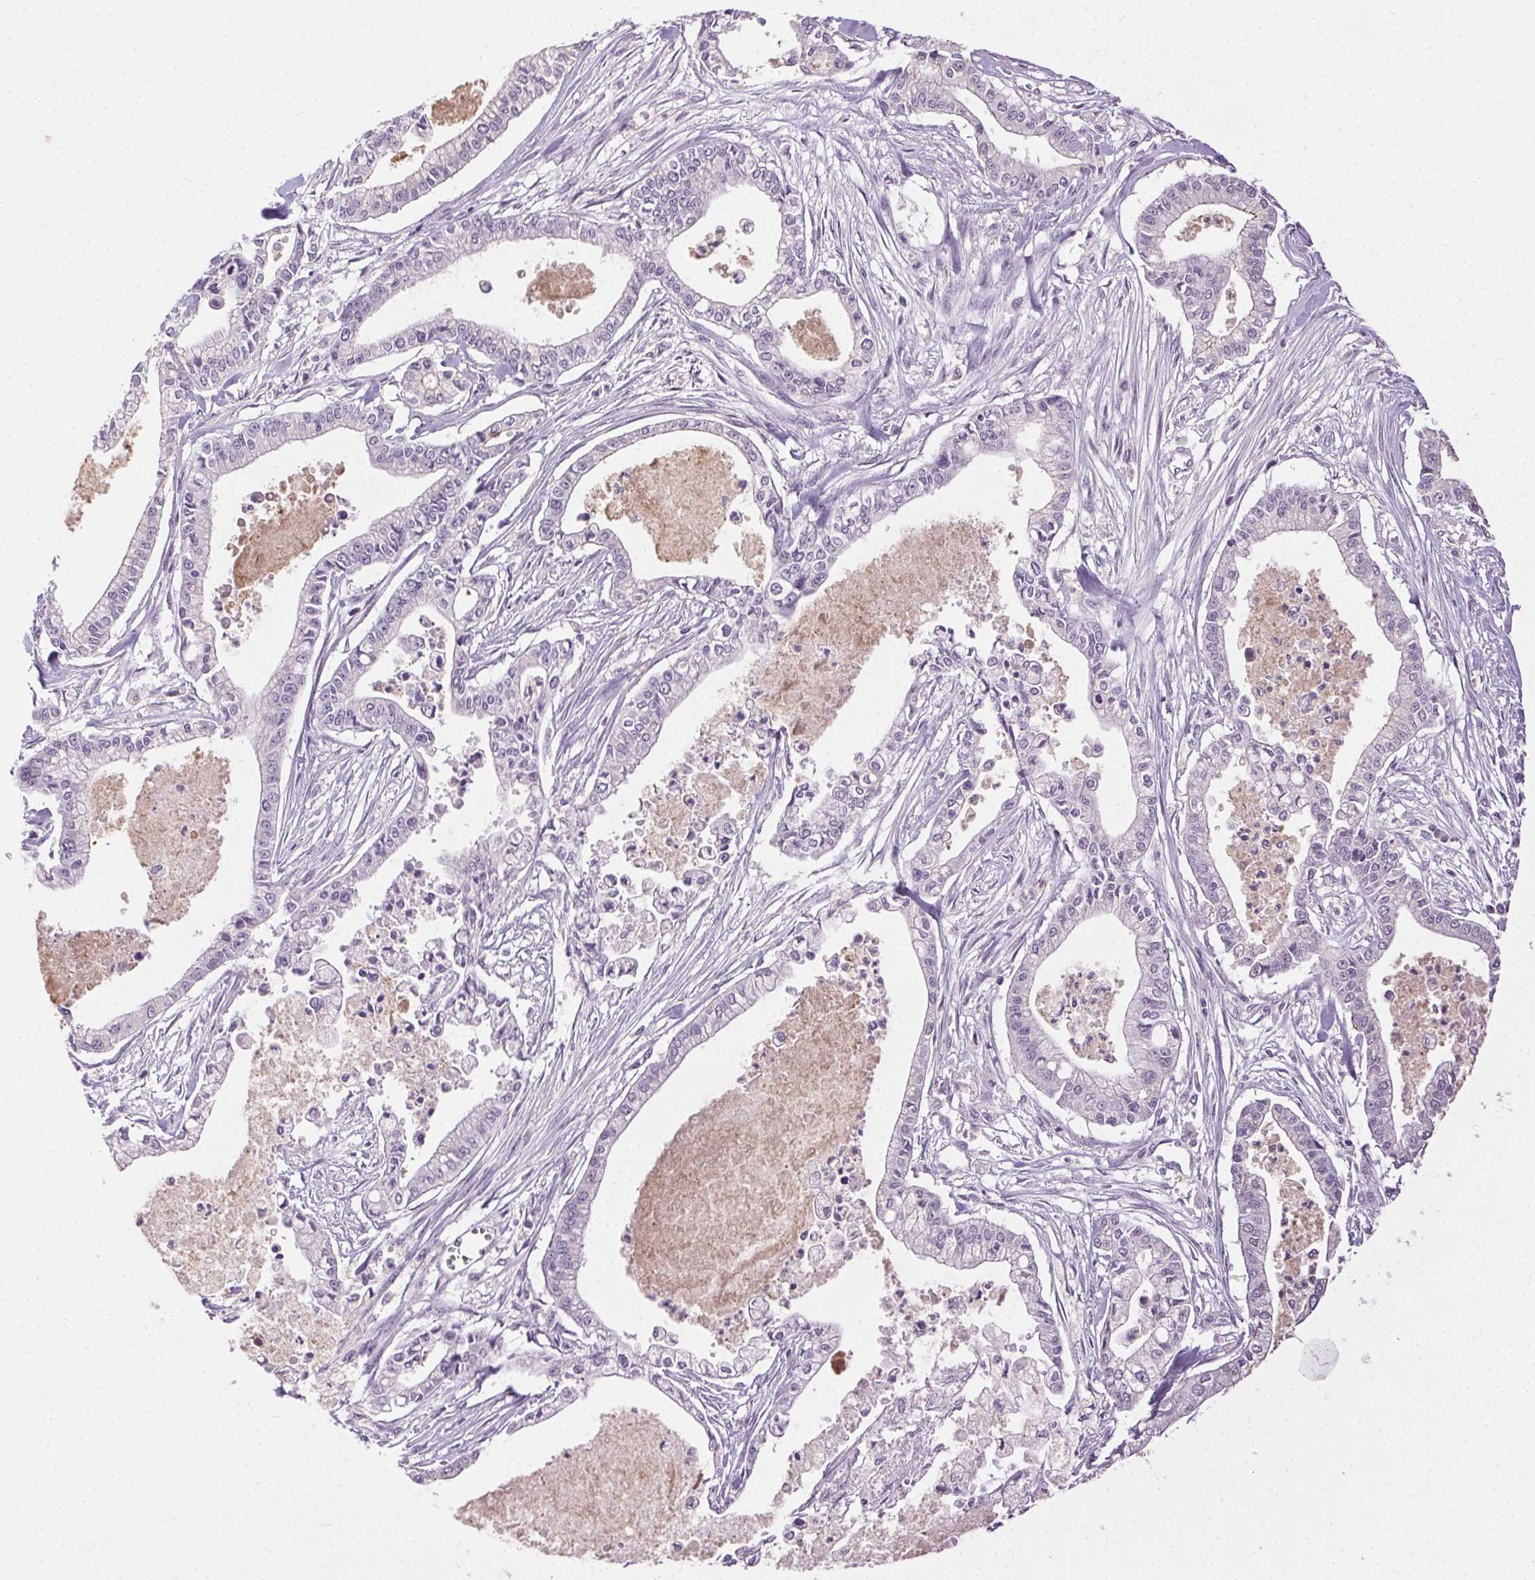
{"staining": {"intensity": "negative", "quantity": "none", "location": "none"}, "tissue": "pancreatic cancer", "cell_type": "Tumor cells", "image_type": "cancer", "snomed": [{"axis": "morphology", "description": "Adenocarcinoma, NOS"}, {"axis": "topography", "description": "Pancreas"}], "caption": "An immunohistochemistry image of pancreatic adenocarcinoma is shown. There is no staining in tumor cells of pancreatic adenocarcinoma.", "gene": "CLDN10", "patient": {"sex": "female", "age": 65}}